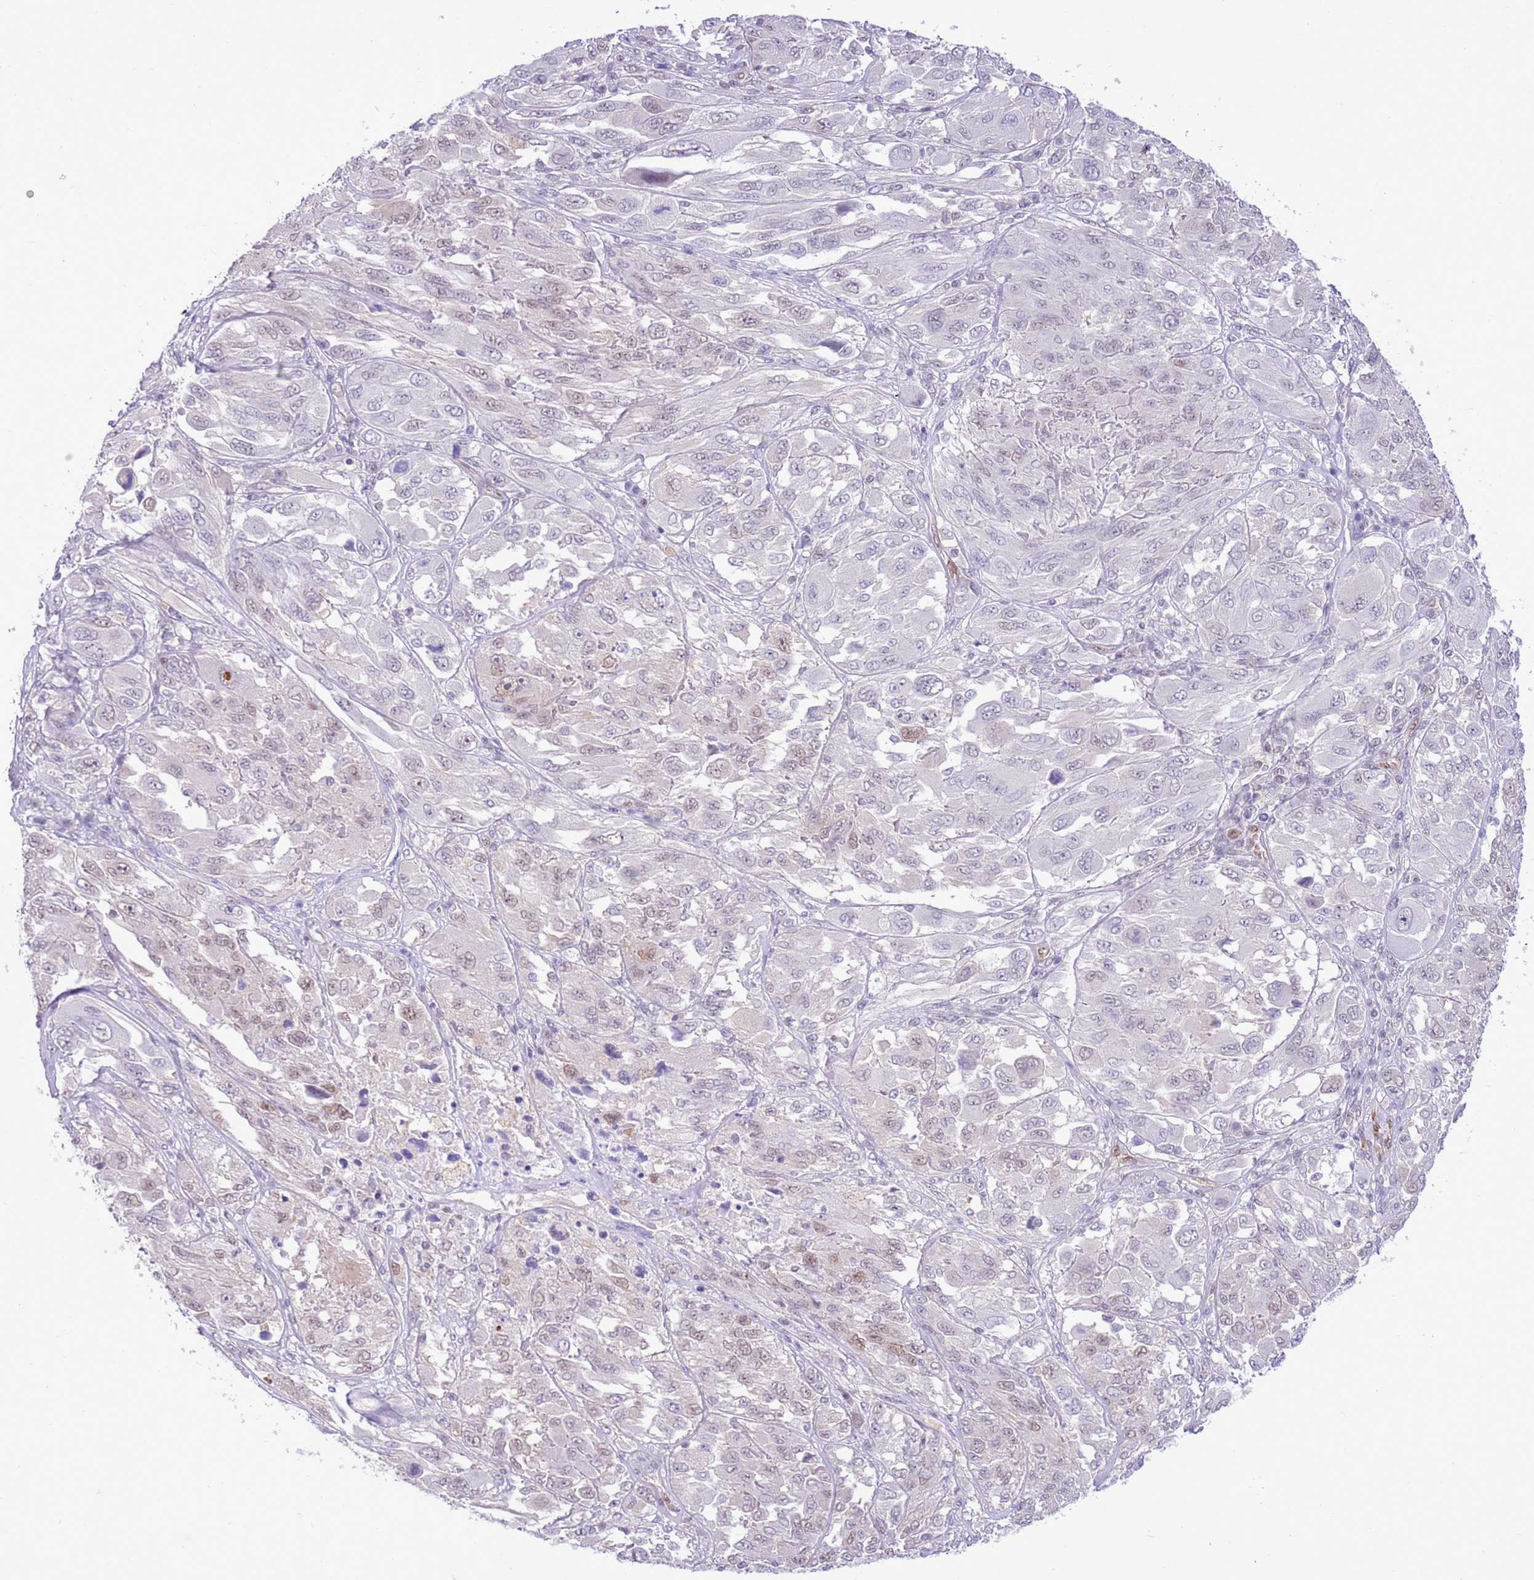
{"staining": {"intensity": "weak", "quantity": "<25%", "location": "nuclear"}, "tissue": "melanoma", "cell_type": "Tumor cells", "image_type": "cancer", "snomed": [{"axis": "morphology", "description": "Malignant melanoma, NOS"}, {"axis": "topography", "description": "Skin"}], "caption": "Malignant melanoma was stained to show a protein in brown. There is no significant expression in tumor cells.", "gene": "DDI2", "patient": {"sex": "female", "age": 91}}